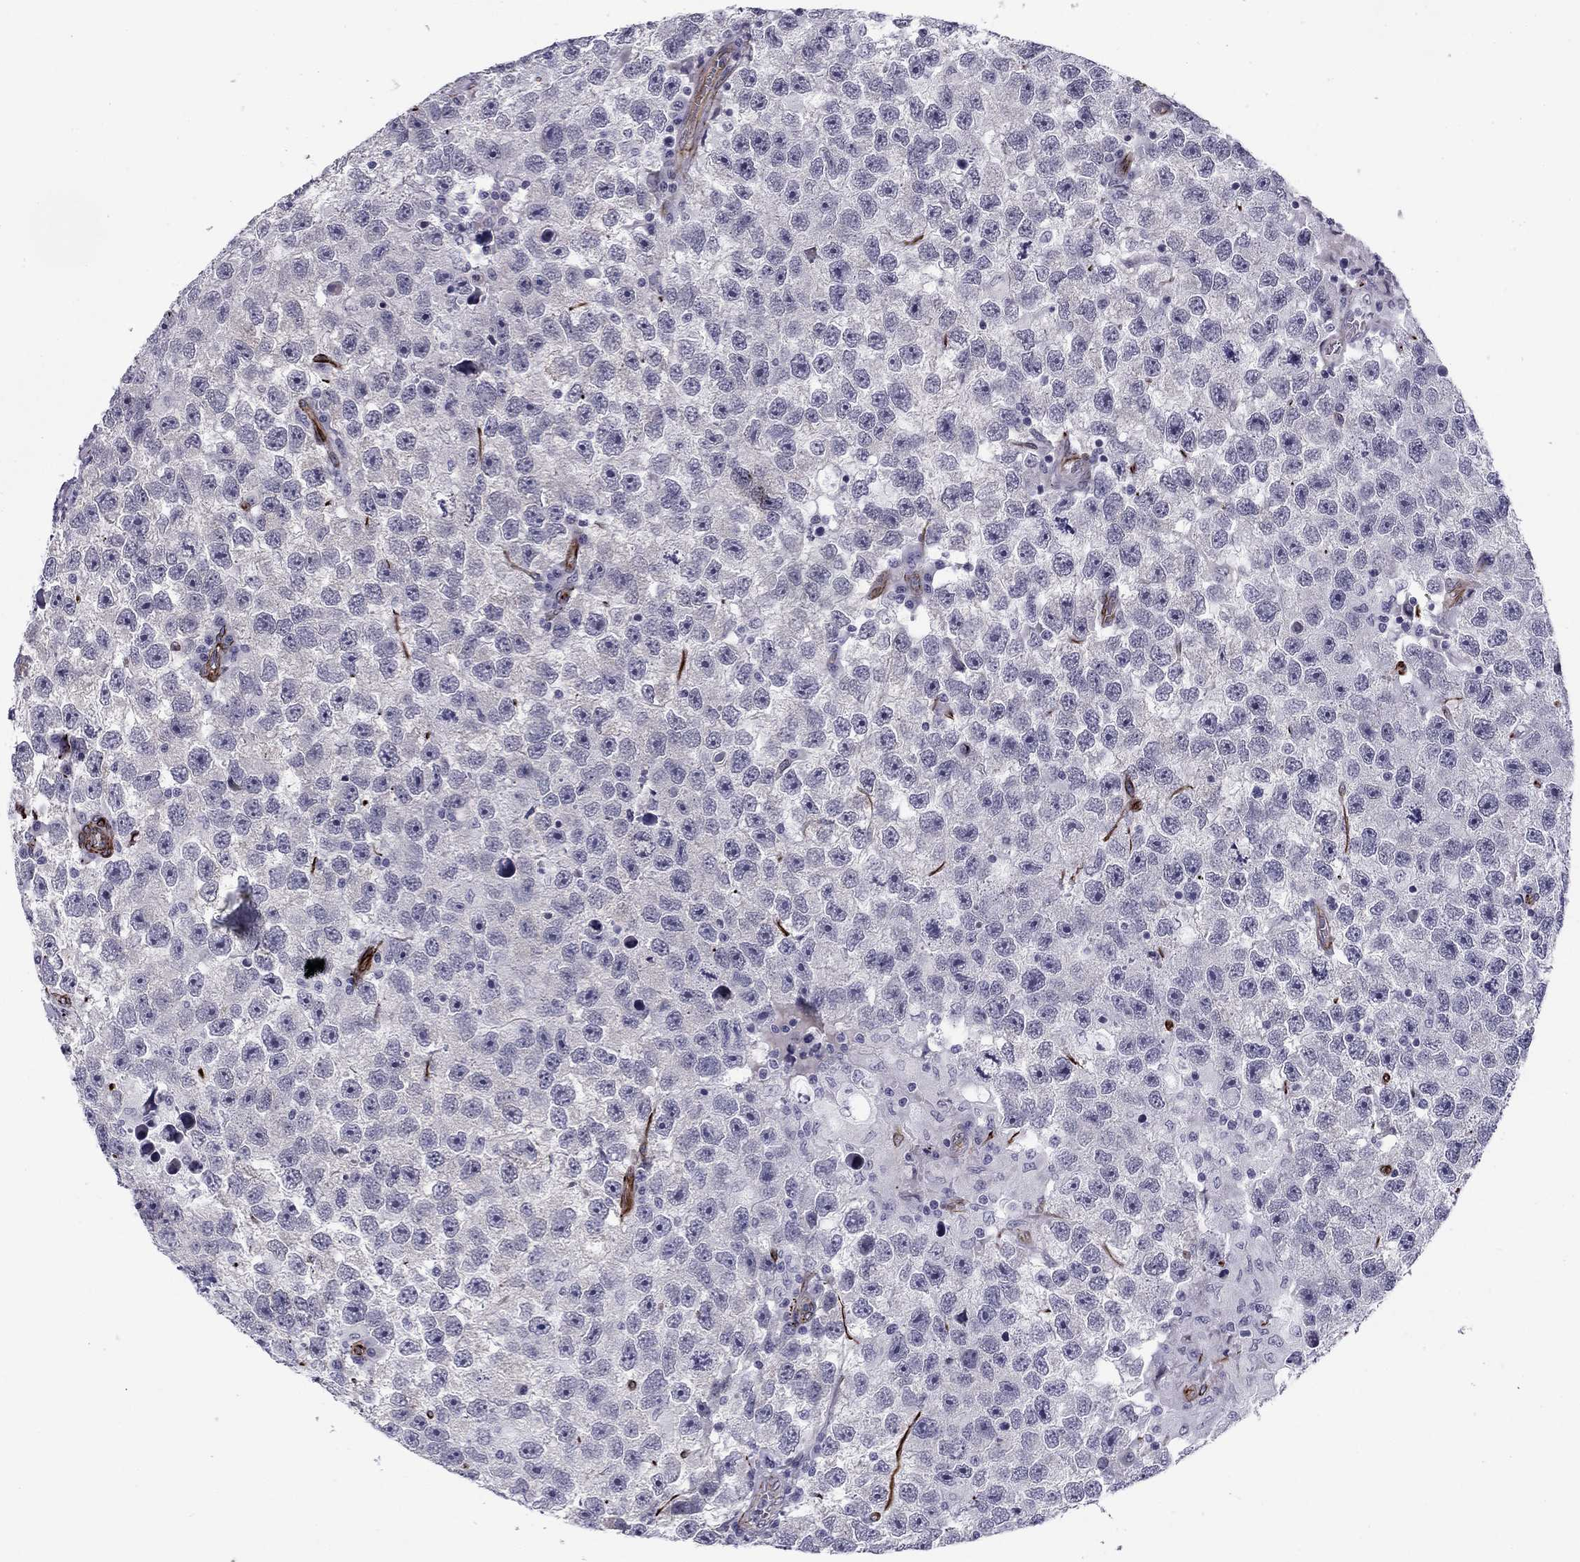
{"staining": {"intensity": "negative", "quantity": "none", "location": "none"}, "tissue": "testis cancer", "cell_type": "Tumor cells", "image_type": "cancer", "snomed": [{"axis": "morphology", "description": "Seminoma, NOS"}, {"axis": "topography", "description": "Testis"}], "caption": "Human testis seminoma stained for a protein using immunohistochemistry displays no expression in tumor cells.", "gene": "ANKS4B", "patient": {"sex": "male", "age": 26}}